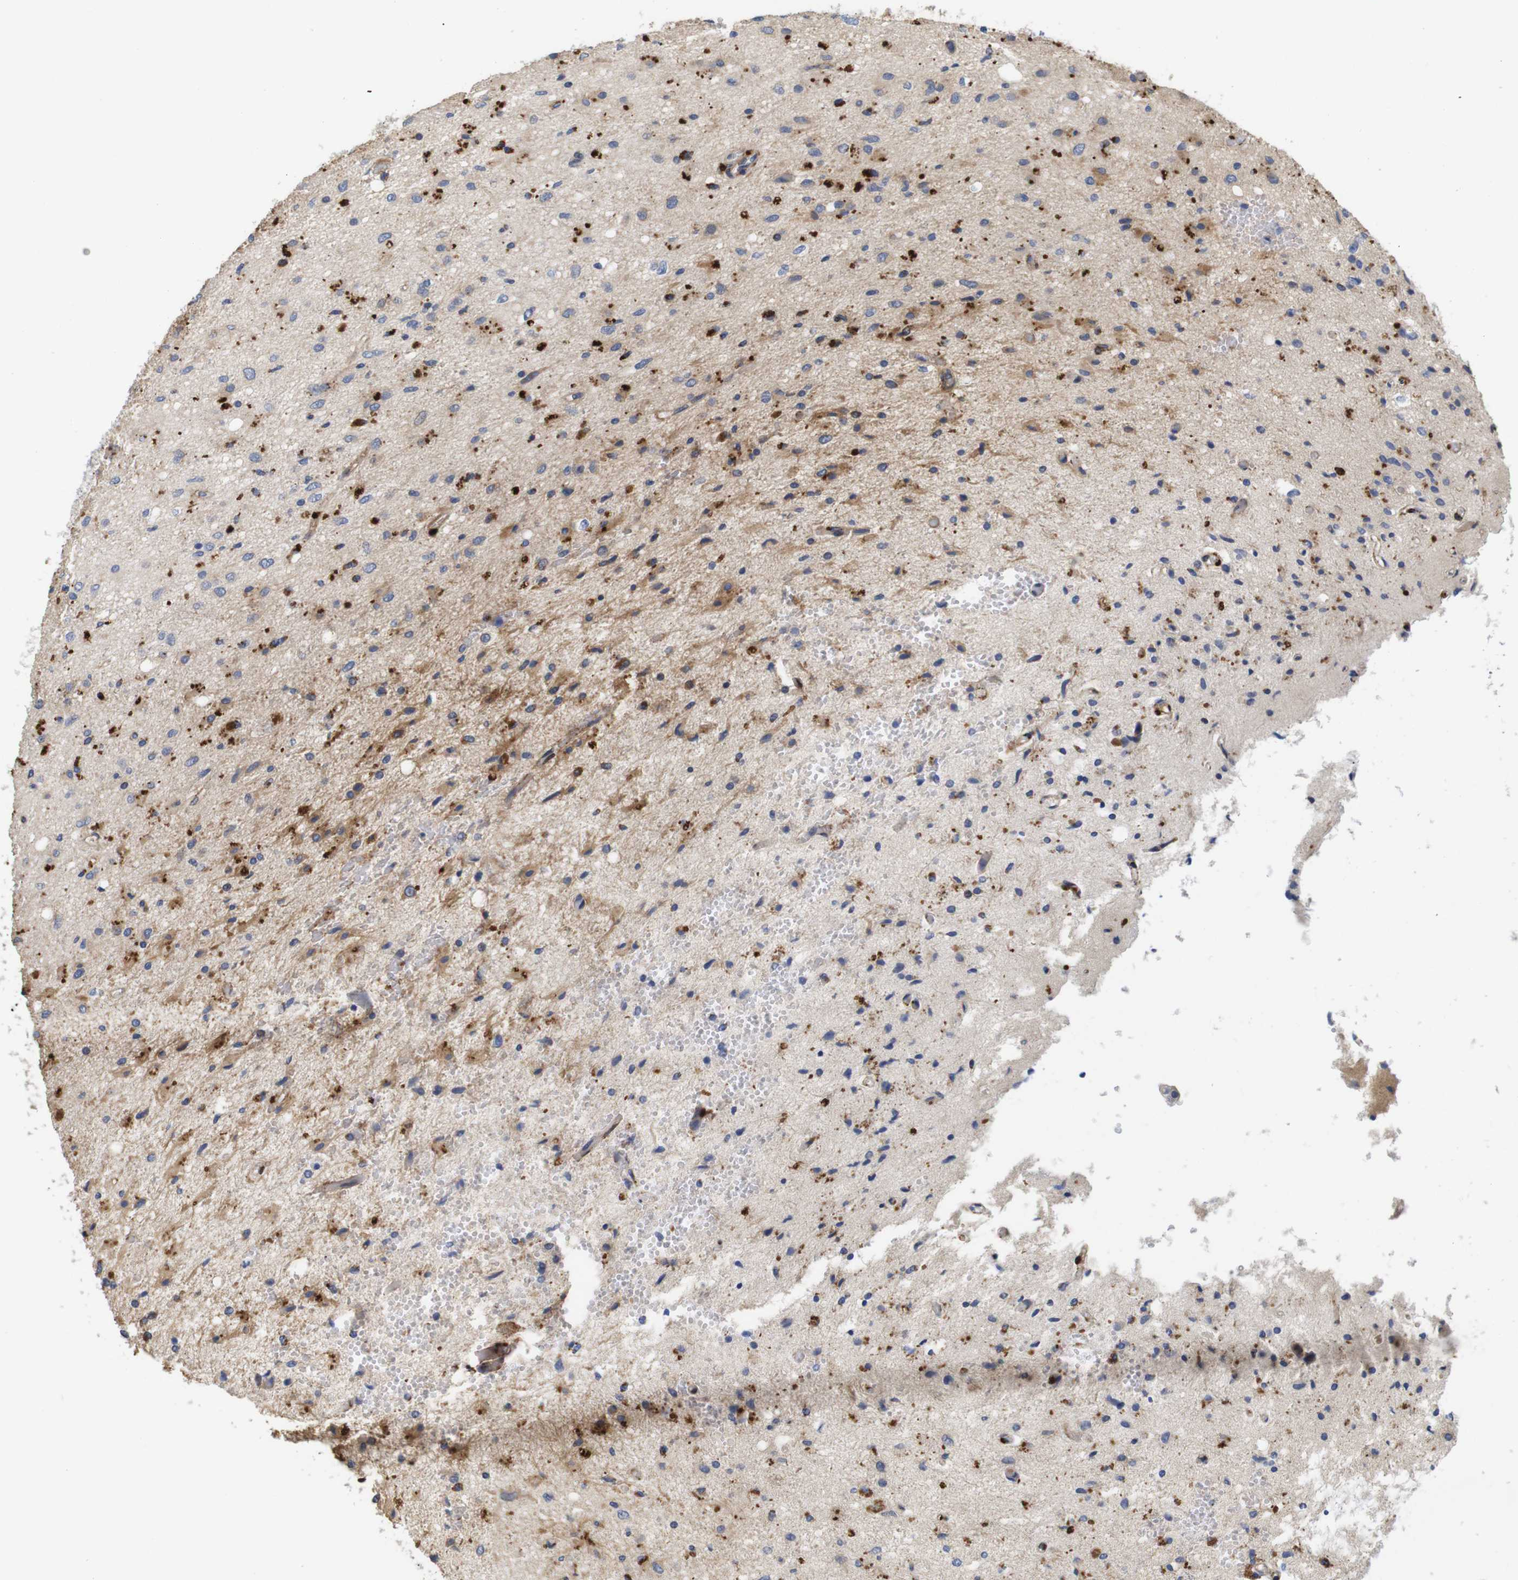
{"staining": {"intensity": "moderate", "quantity": "25%-75%", "location": "cytoplasmic/membranous"}, "tissue": "glioma", "cell_type": "Tumor cells", "image_type": "cancer", "snomed": [{"axis": "morphology", "description": "Glioma, malignant, Low grade"}, {"axis": "topography", "description": "Brain"}], "caption": "This is an image of IHC staining of low-grade glioma (malignant), which shows moderate positivity in the cytoplasmic/membranous of tumor cells.", "gene": "SPRY3", "patient": {"sex": "male", "age": 77}}